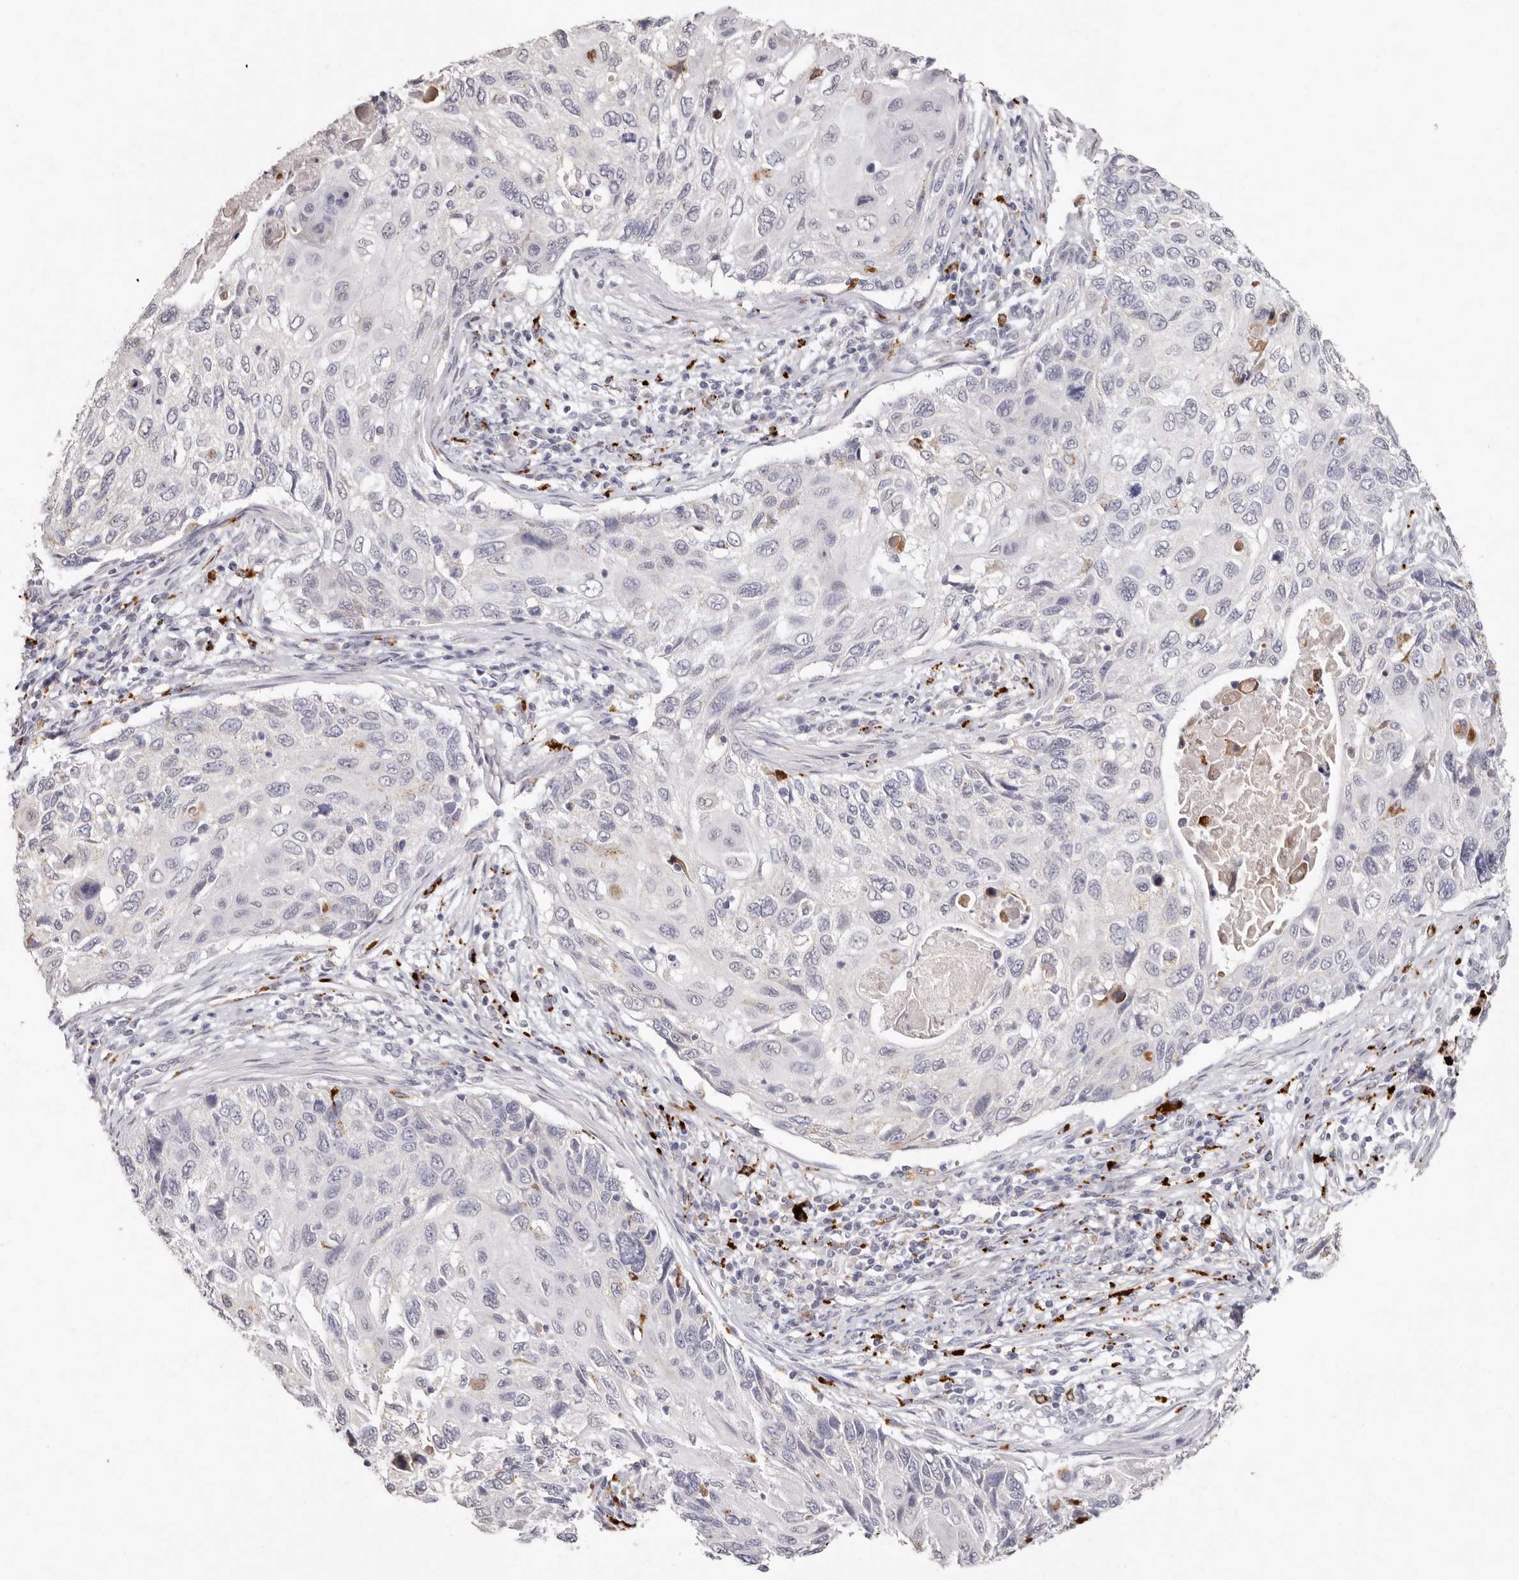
{"staining": {"intensity": "negative", "quantity": "none", "location": "none"}, "tissue": "cervical cancer", "cell_type": "Tumor cells", "image_type": "cancer", "snomed": [{"axis": "morphology", "description": "Squamous cell carcinoma, NOS"}, {"axis": "topography", "description": "Cervix"}], "caption": "Human cervical squamous cell carcinoma stained for a protein using immunohistochemistry (IHC) displays no staining in tumor cells.", "gene": "FAM185A", "patient": {"sex": "female", "age": 70}}